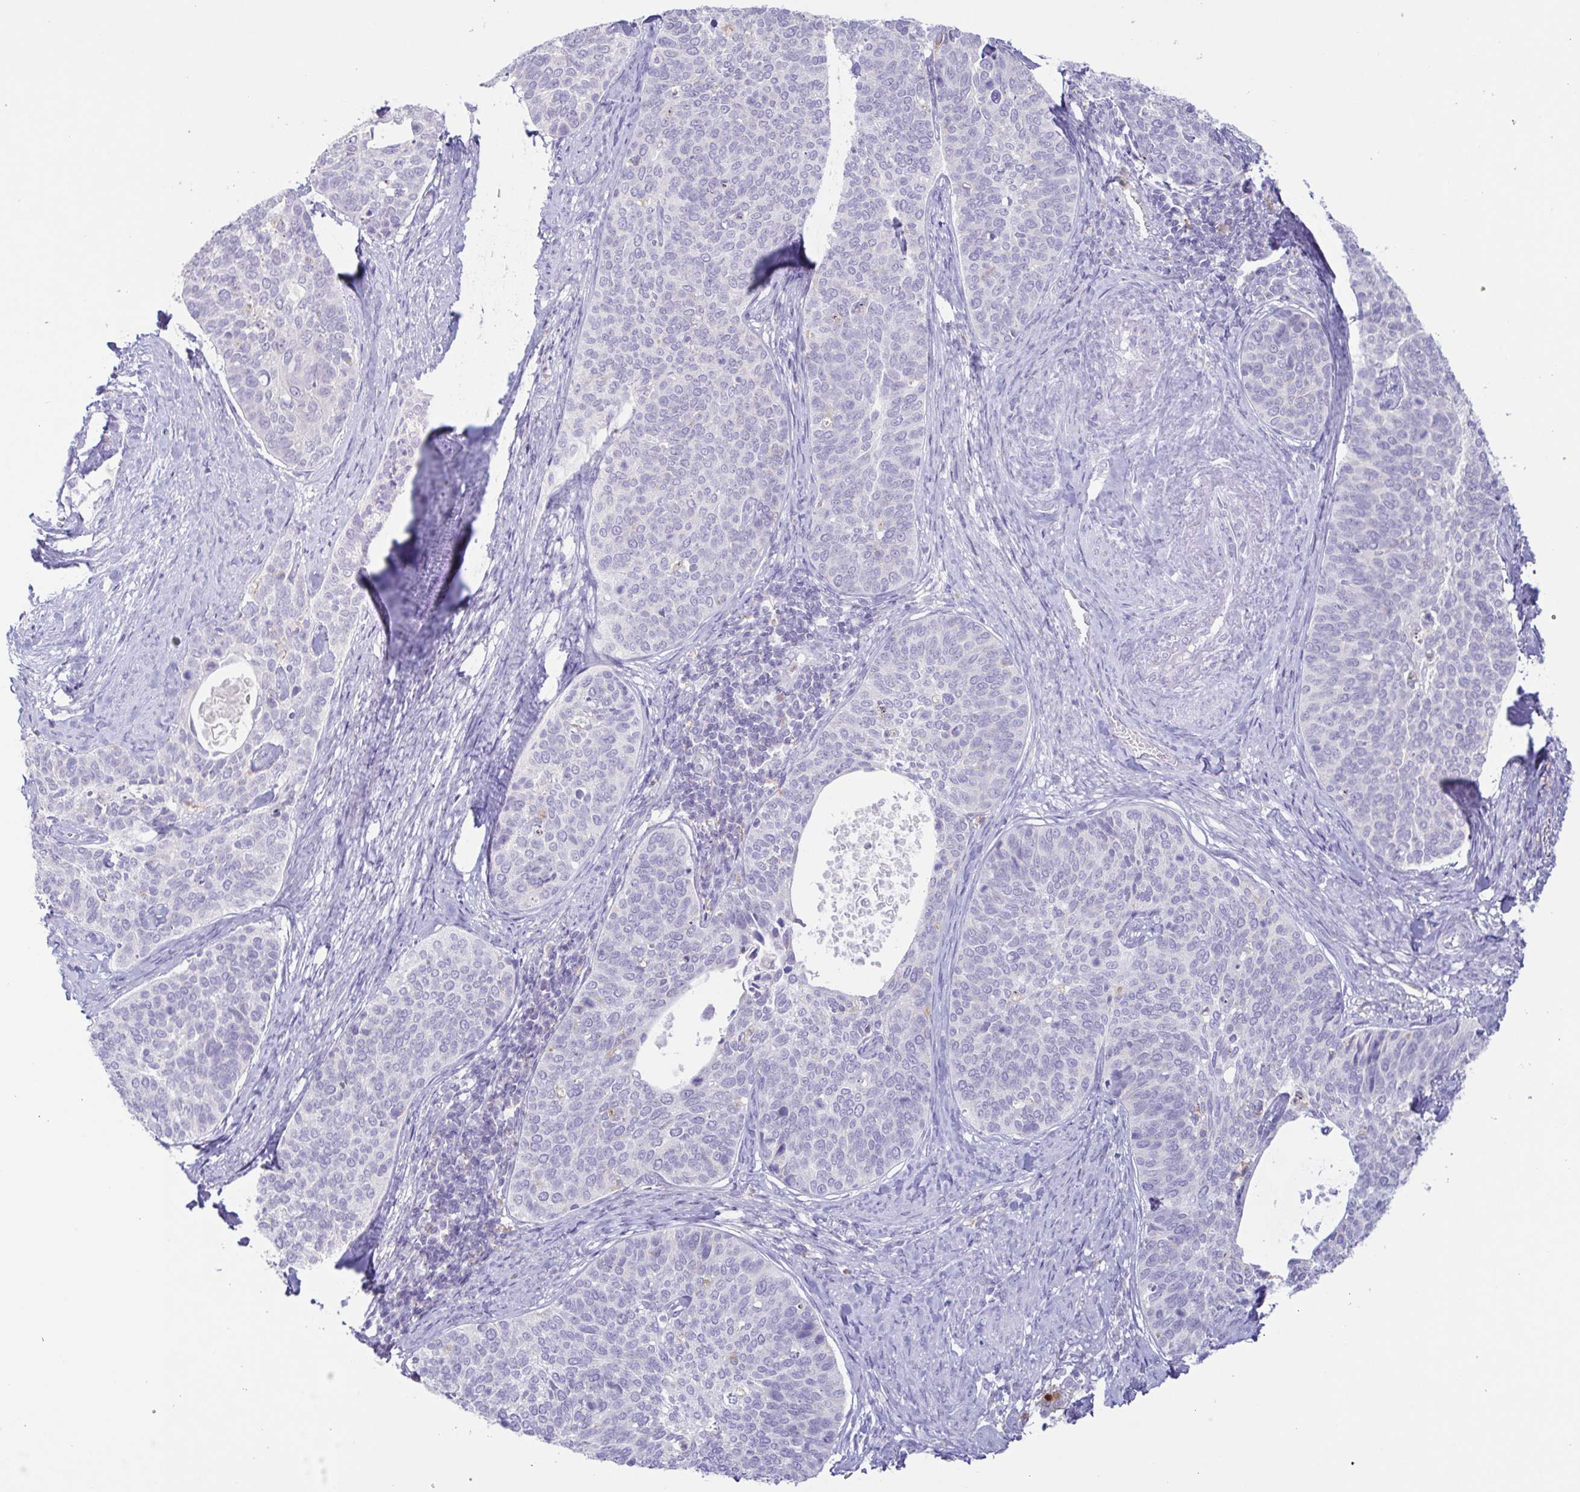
{"staining": {"intensity": "negative", "quantity": "none", "location": "none"}, "tissue": "cervical cancer", "cell_type": "Tumor cells", "image_type": "cancer", "snomed": [{"axis": "morphology", "description": "Squamous cell carcinoma, NOS"}, {"axis": "topography", "description": "Cervix"}], "caption": "This is an IHC histopathology image of cervical squamous cell carcinoma. There is no expression in tumor cells.", "gene": "ATP6V1G2", "patient": {"sex": "female", "age": 69}}